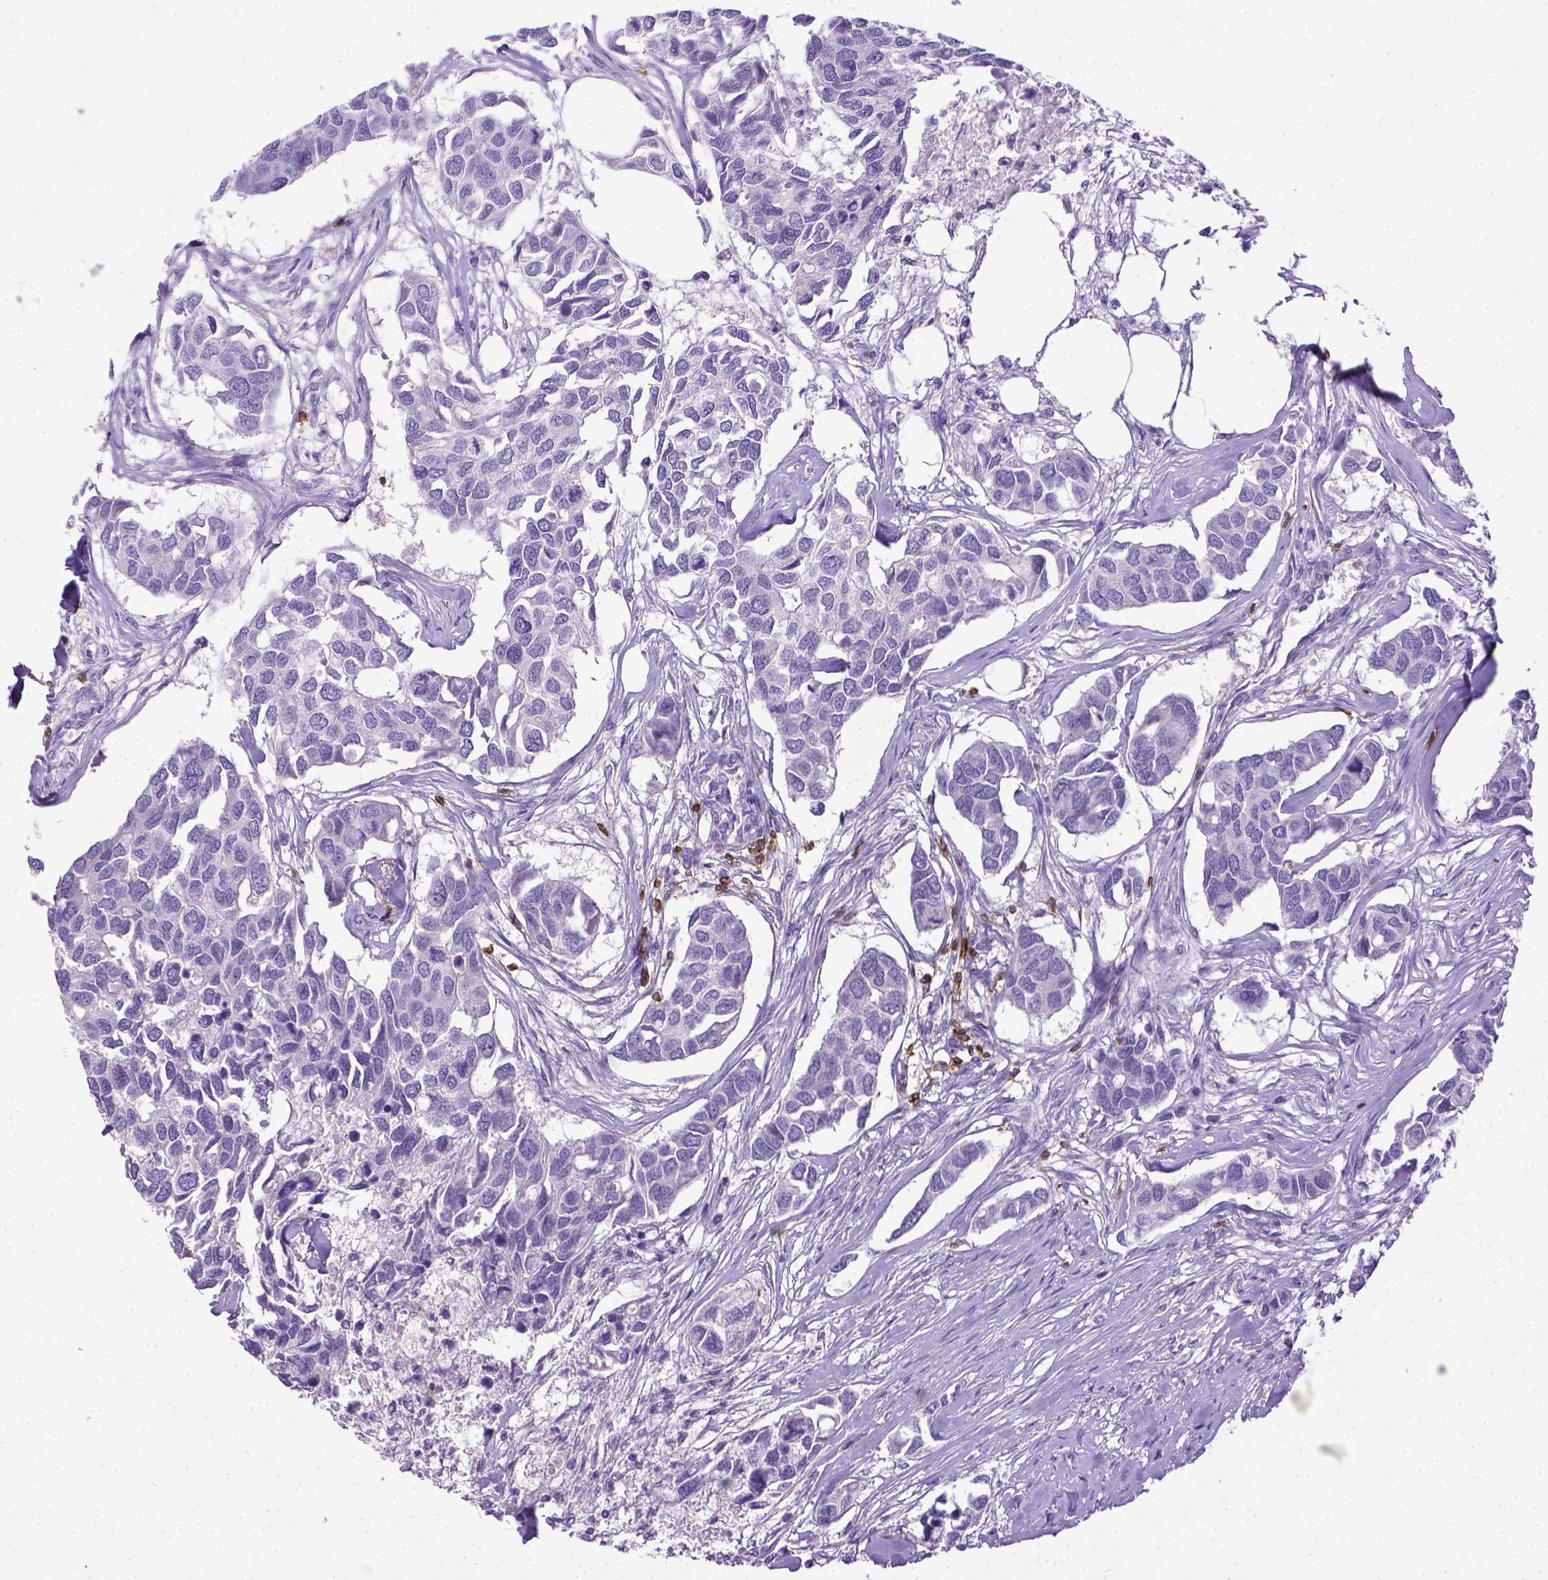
{"staining": {"intensity": "negative", "quantity": "none", "location": "none"}, "tissue": "breast cancer", "cell_type": "Tumor cells", "image_type": "cancer", "snomed": [{"axis": "morphology", "description": "Duct carcinoma"}, {"axis": "topography", "description": "Breast"}], "caption": "There is no significant positivity in tumor cells of breast cancer.", "gene": "CD3E", "patient": {"sex": "female", "age": 83}}